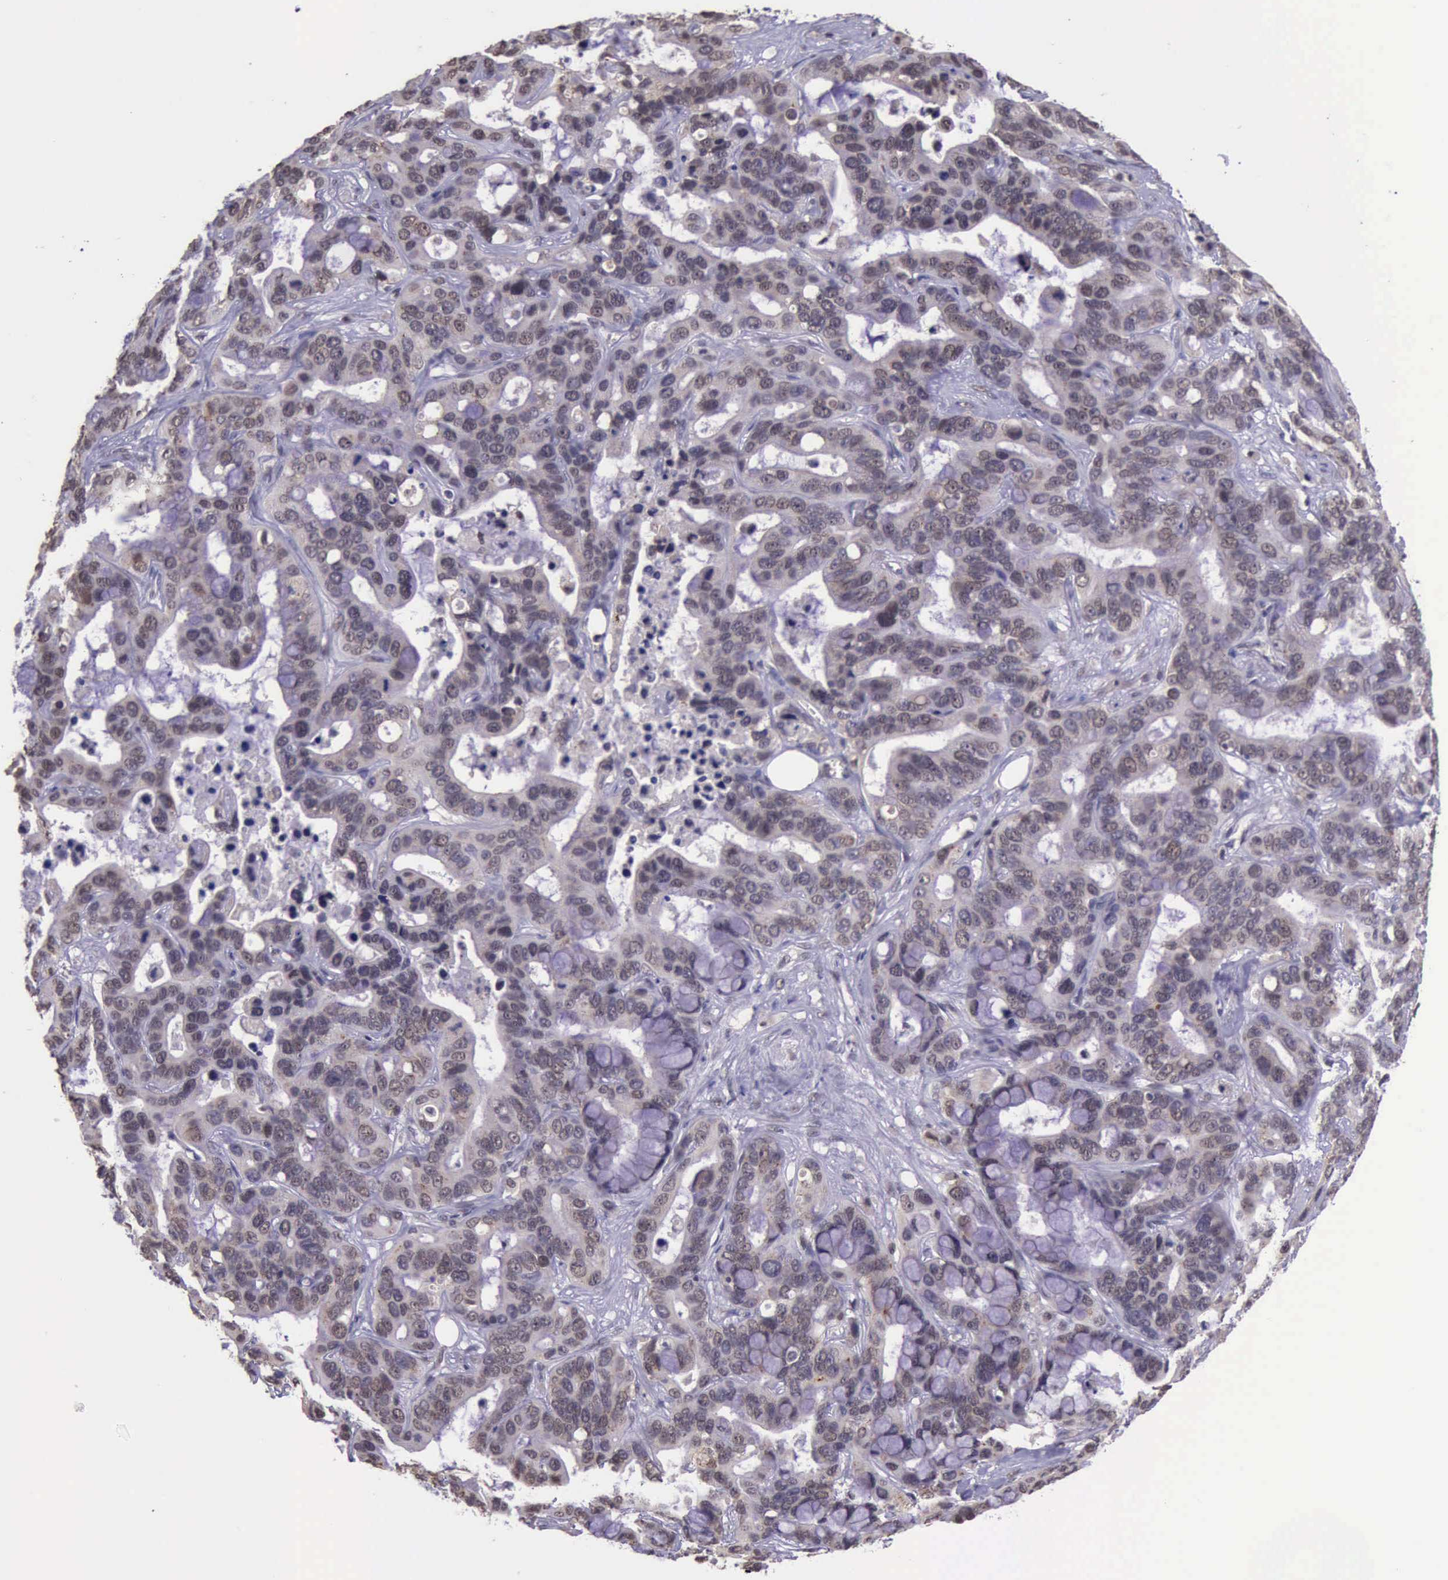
{"staining": {"intensity": "weak", "quantity": ">75%", "location": "cytoplasmic/membranous"}, "tissue": "liver cancer", "cell_type": "Tumor cells", "image_type": "cancer", "snomed": [{"axis": "morphology", "description": "Cholangiocarcinoma"}, {"axis": "topography", "description": "Liver"}], "caption": "Tumor cells display weak cytoplasmic/membranous positivity in approximately >75% of cells in cholangiocarcinoma (liver). (brown staining indicates protein expression, while blue staining denotes nuclei).", "gene": "PRPF39", "patient": {"sex": "female", "age": 65}}